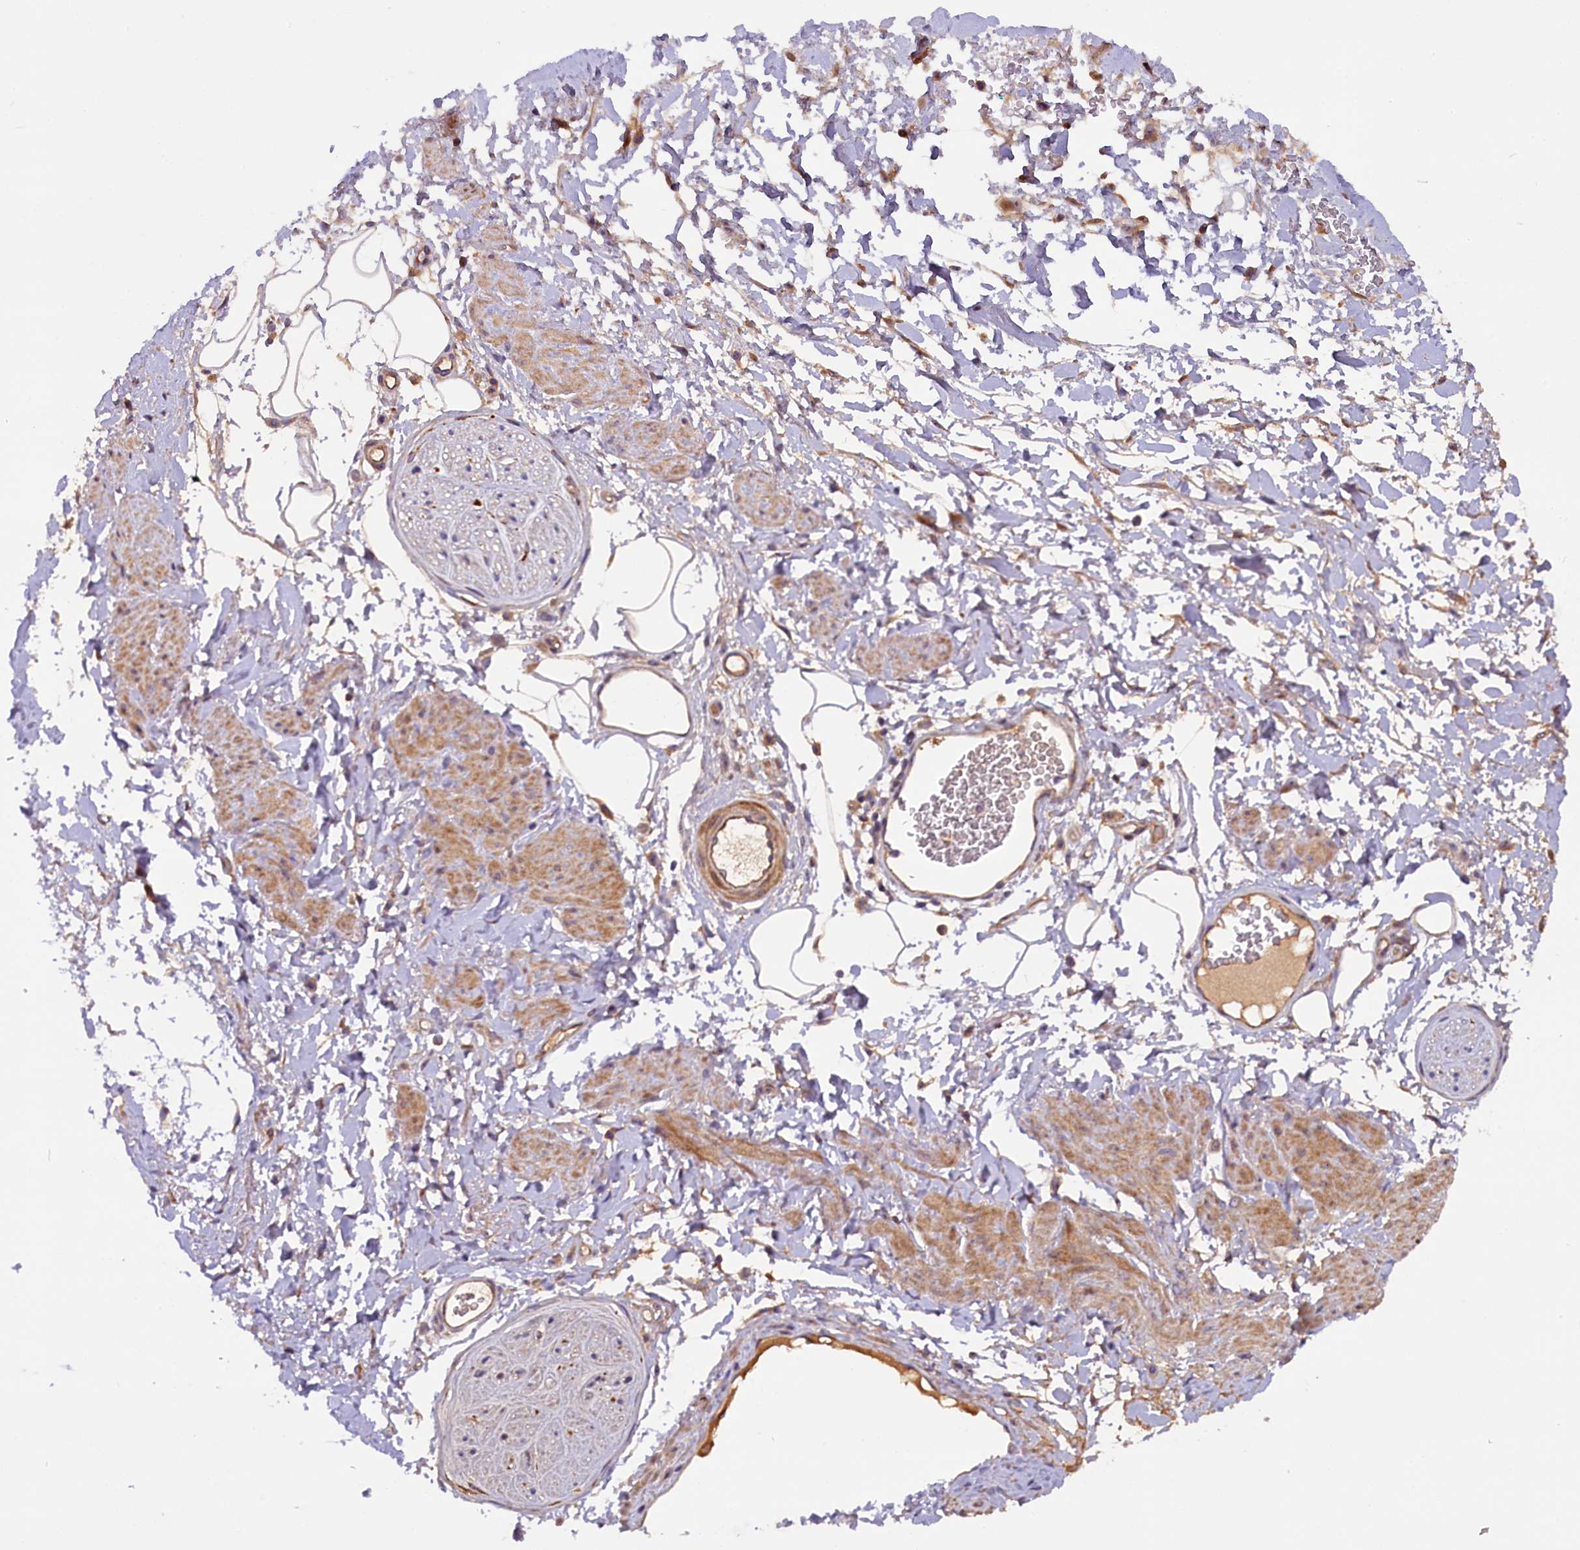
{"staining": {"intensity": "weak", "quantity": ">75%", "location": "cytoplasmic/membranous"}, "tissue": "adipose tissue", "cell_type": "Adipocytes", "image_type": "normal", "snomed": [{"axis": "morphology", "description": "Normal tissue, NOS"}, {"axis": "morphology", "description": "Adenocarcinoma, NOS"}, {"axis": "topography", "description": "Rectum"}, {"axis": "topography", "description": "Vagina"}, {"axis": "topography", "description": "Peripheral nerve tissue"}], "caption": "Adipose tissue stained with immunohistochemistry (IHC) demonstrates weak cytoplasmic/membranous expression in about >75% of adipocytes.", "gene": "FRY", "patient": {"sex": "female", "age": 71}}